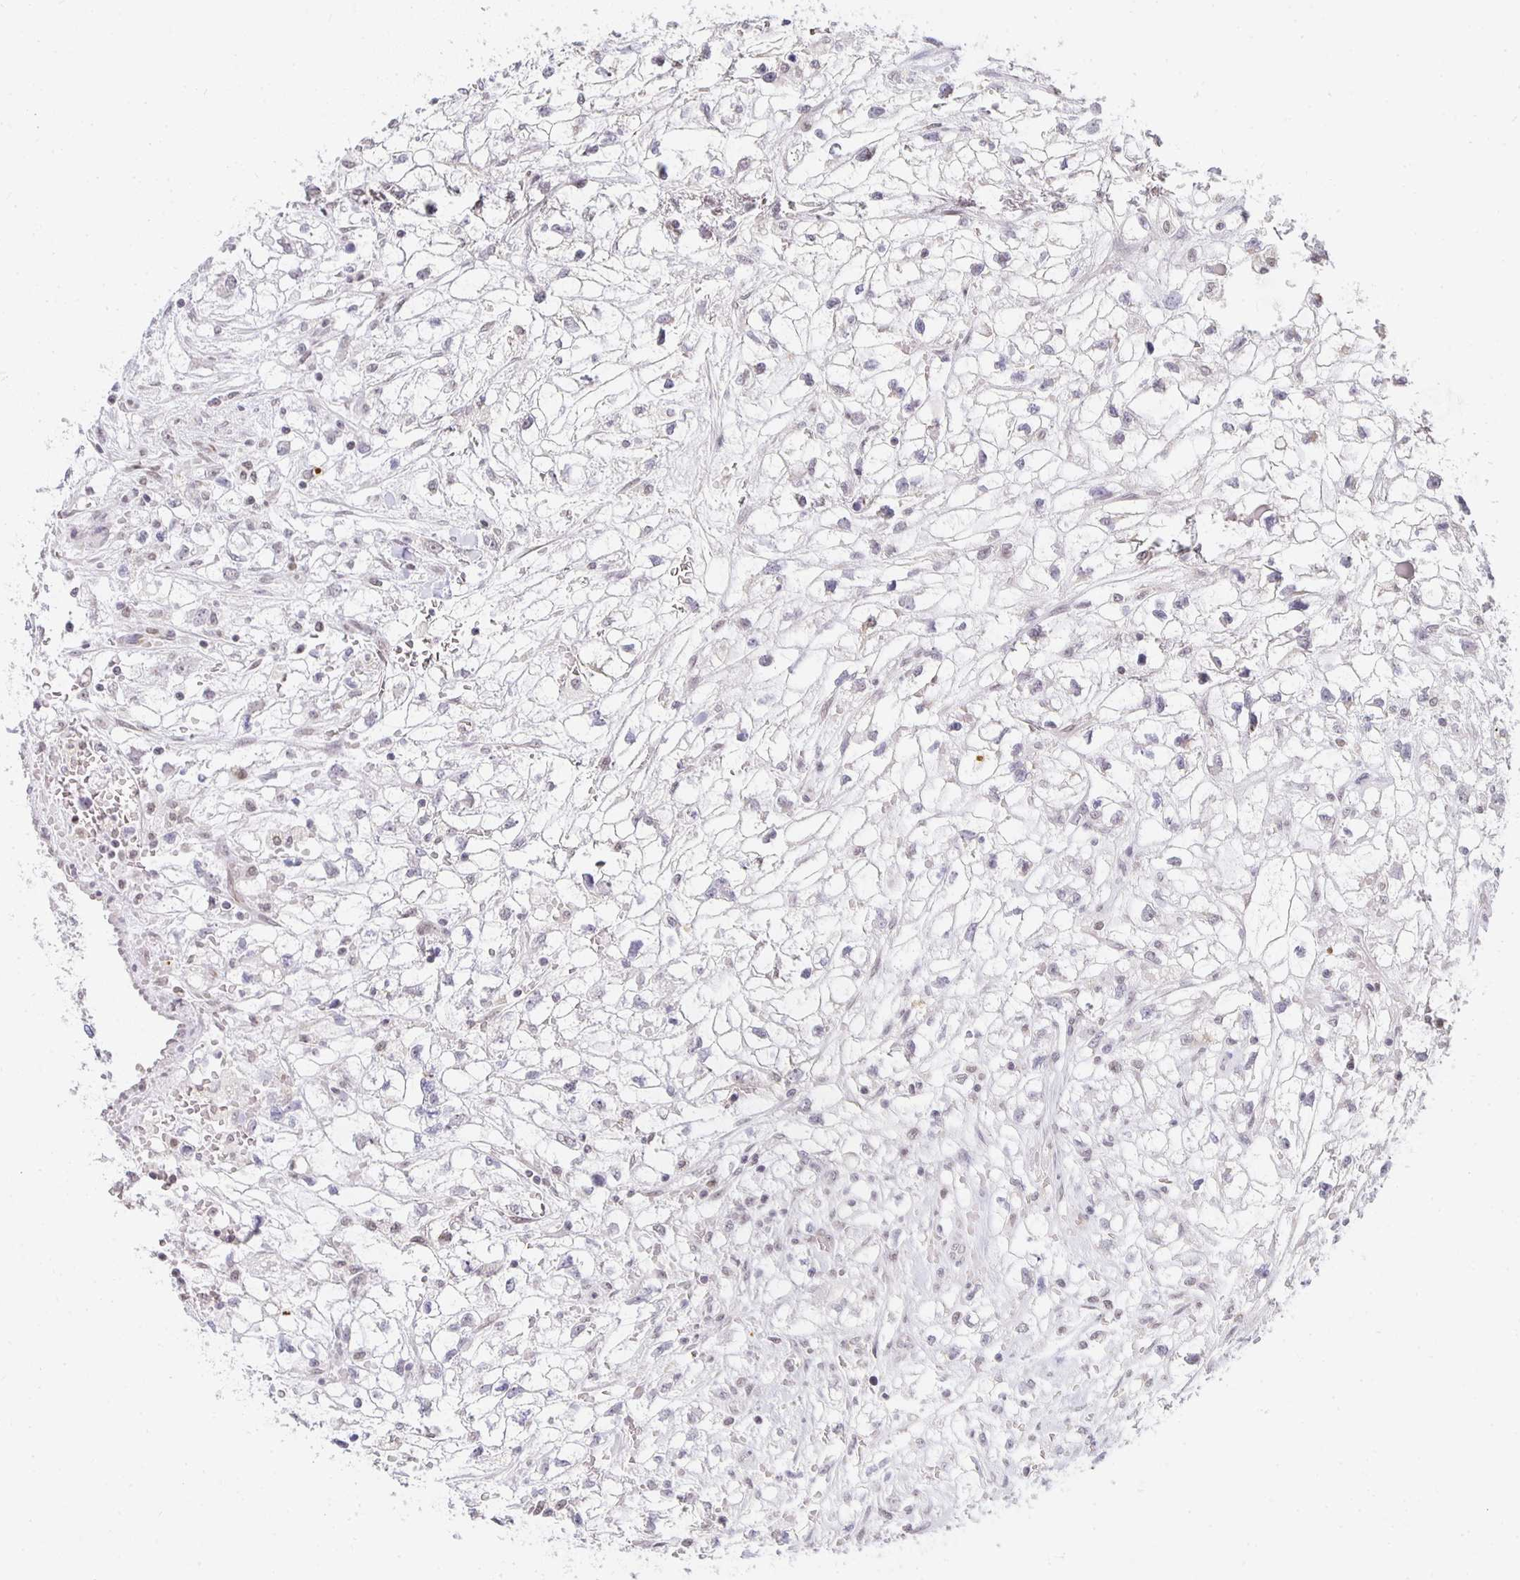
{"staining": {"intensity": "negative", "quantity": "none", "location": "none"}, "tissue": "renal cancer", "cell_type": "Tumor cells", "image_type": "cancer", "snomed": [{"axis": "morphology", "description": "Adenocarcinoma, NOS"}, {"axis": "topography", "description": "Kidney"}], "caption": "An immunohistochemistry micrograph of adenocarcinoma (renal) is shown. There is no staining in tumor cells of adenocarcinoma (renal).", "gene": "SMARCA2", "patient": {"sex": "male", "age": 59}}